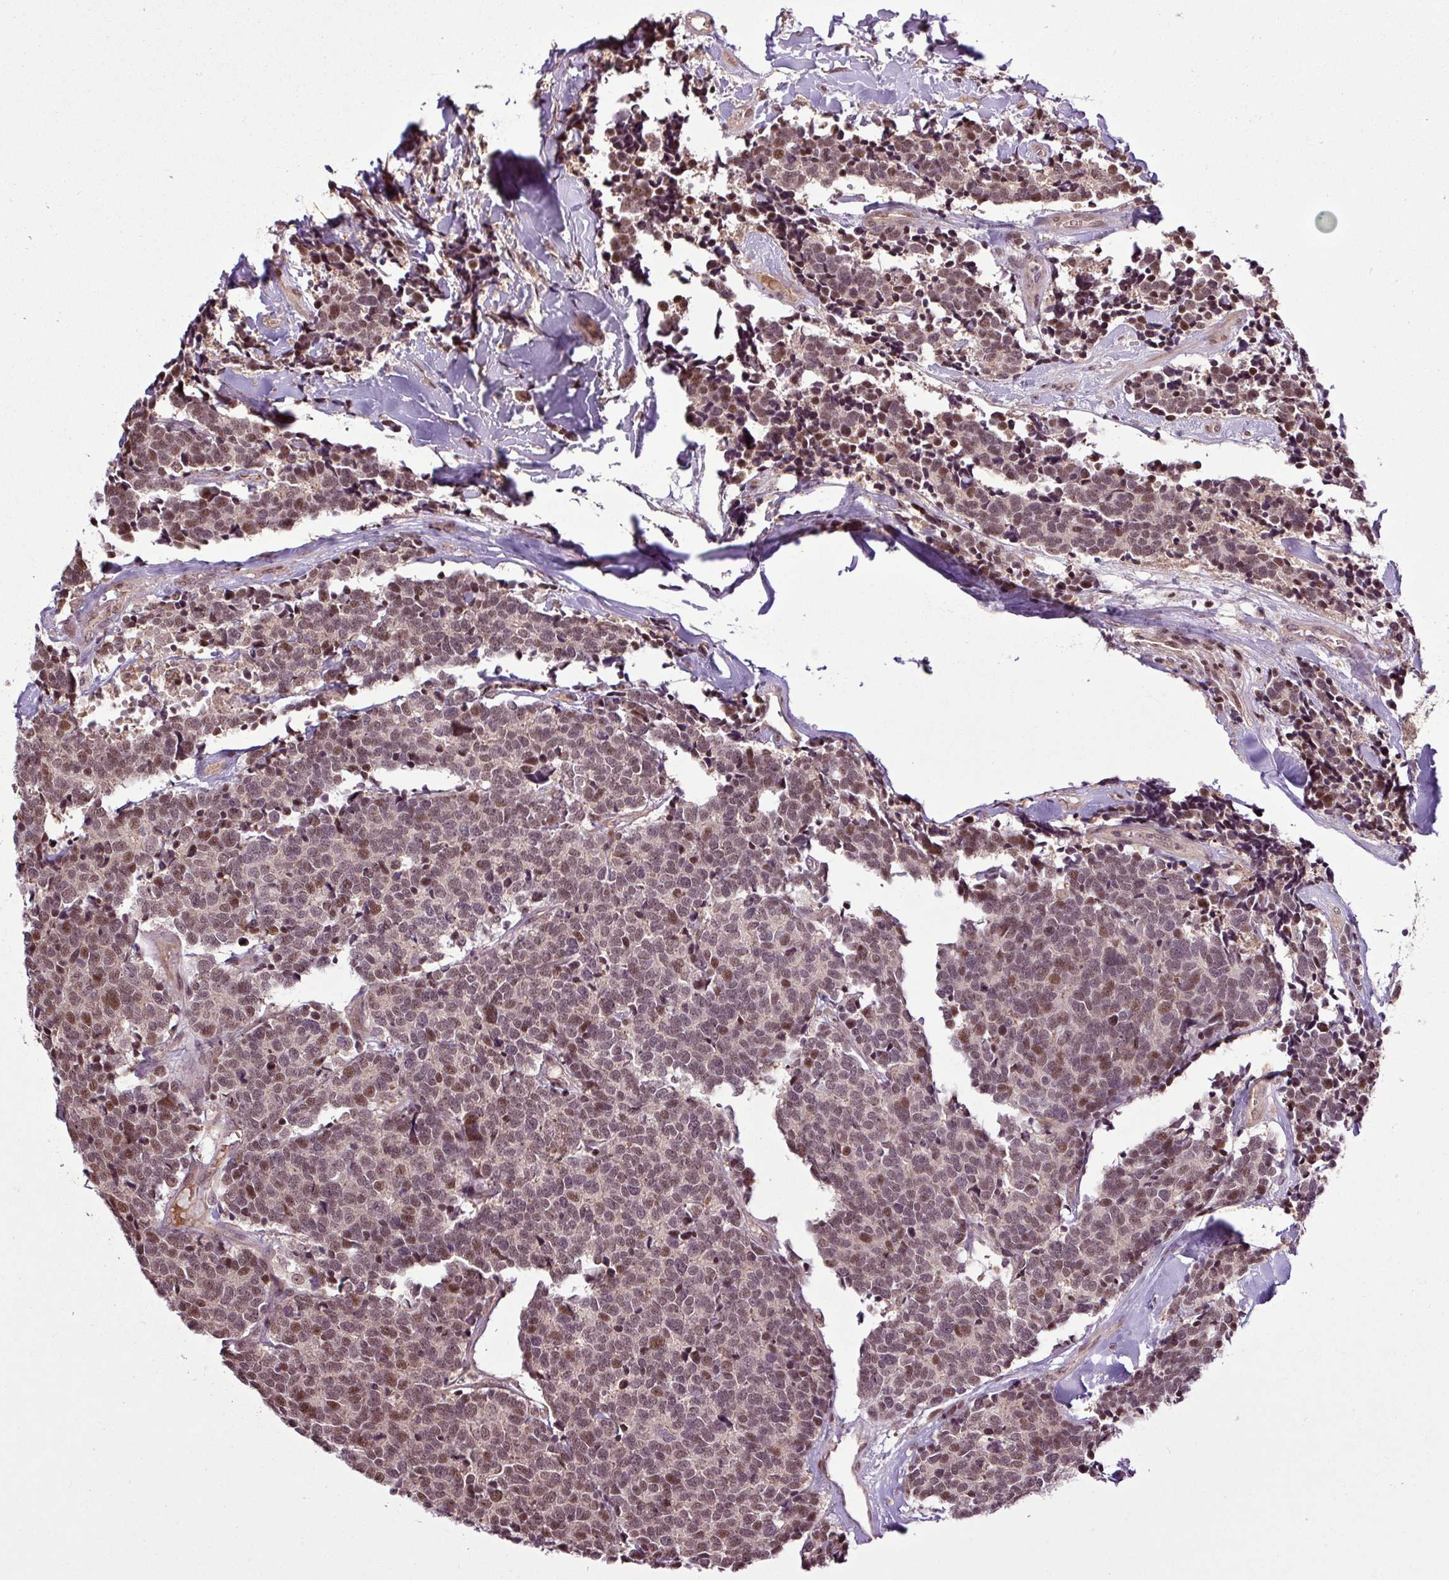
{"staining": {"intensity": "moderate", "quantity": ">75%", "location": "cytoplasmic/membranous,nuclear"}, "tissue": "carcinoid", "cell_type": "Tumor cells", "image_type": "cancer", "snomed": [{"axis": "morphology", "description": "Carcinoid, malignant, NOS"}, {"axis": "topography", "description": "Skin"}], "caption": "This is a photomicrograph of immunohistochemistry staining of malignant carcinoid, which shows moderate positivity in the cytoplasmic/membranous and nuclear of tumor cells.", "gene": "ITPKC", "patient": {"sex": "female", "age": 79}}